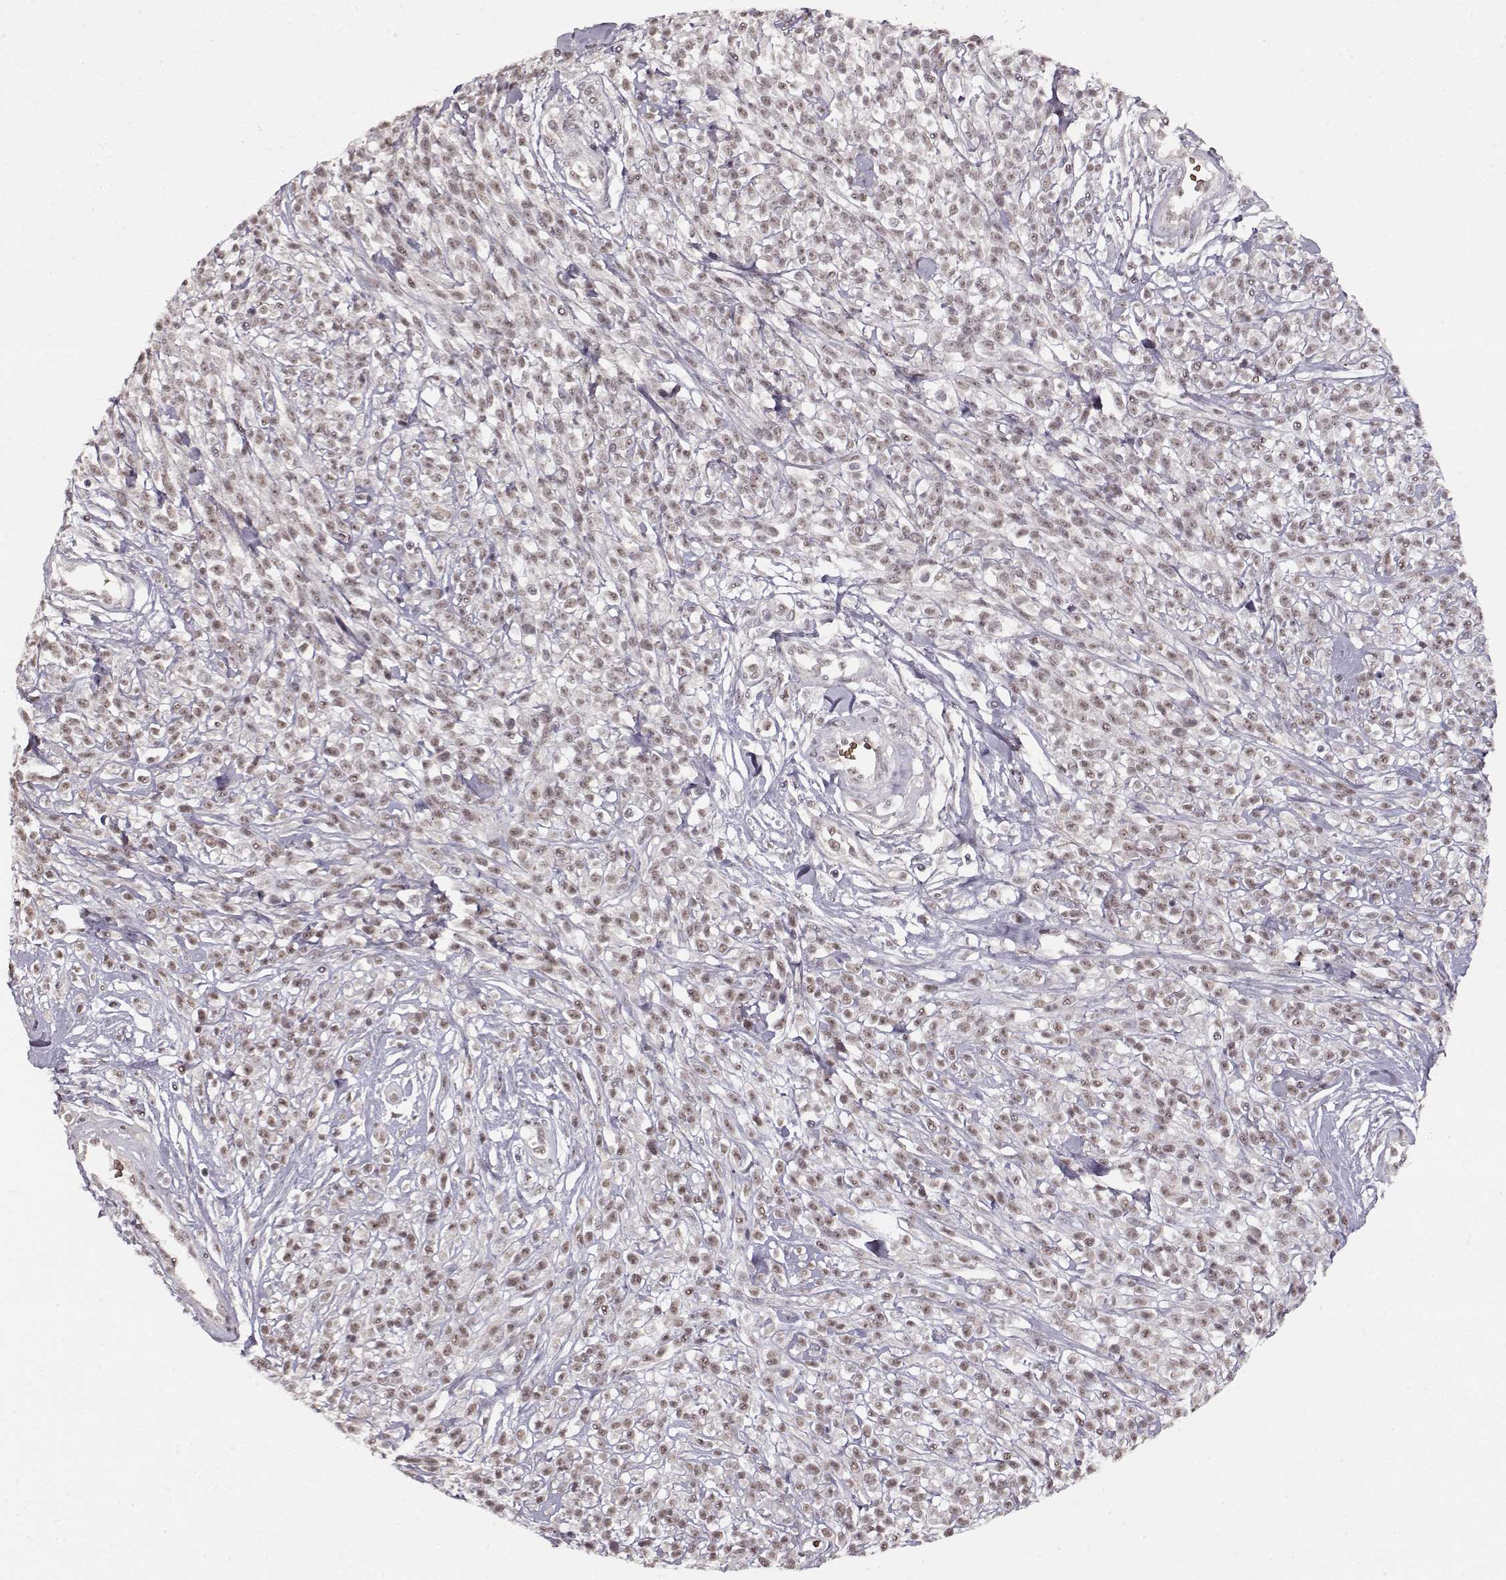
{"staining": {"intensity": "weak", "quantity": ">75%", "location": "nuclear"}, "tissue": "melanoma", "cell_type": "Tumor cells", "image_type": "cancer", "snomed": [{"axis": "morphology", "description": "Malignant melanoma, NOS"}, {"axis": "topography", "description": "Skin"}, {"axis": "topography", "description": "Skin of trunk"}], "caption": "Tumor cells display weak nuclear positivity in about >75% of cells in malignant melanoma.", "gene": "PCP4", "patient": {"sex": "male", "age": 74}}